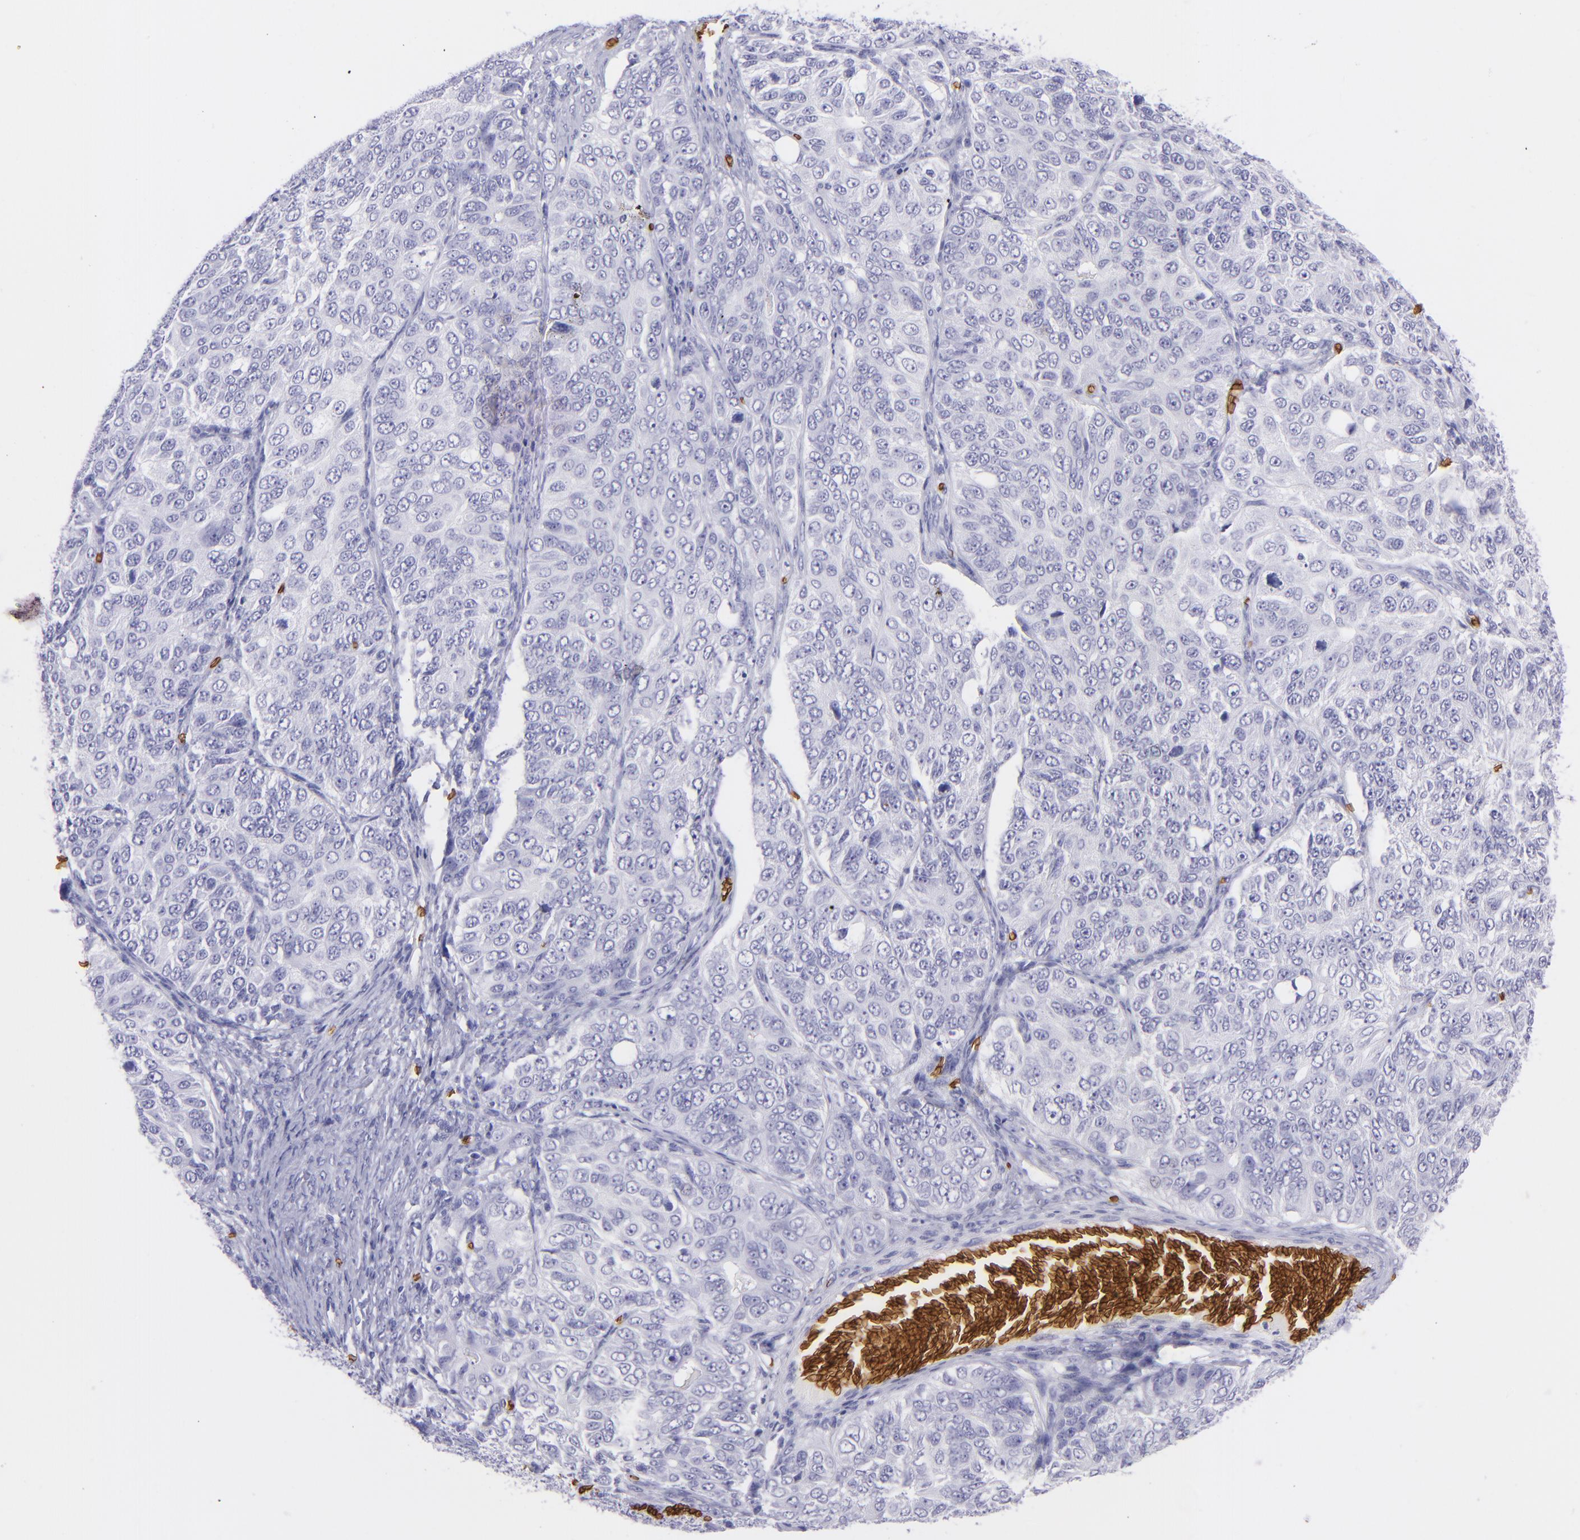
{"staining": {"intensity": "negative", "quantity": "none", "location": "none"}, "tissue": "ovarian cancer", "cell_type": "Tumor cells", "image_type": "cancer", "snomed": [{"axis": "morphology", "description": "Carcinoma, endometroid"}, {"axis": "topography", "description": "Ovary"}], "caption": "Protein analysis of ovarian endometroid carcinoma reveals no significant expression in tumor cells.", "gene": "GYPA", "patient": {"sex": "female", "age": 51}}